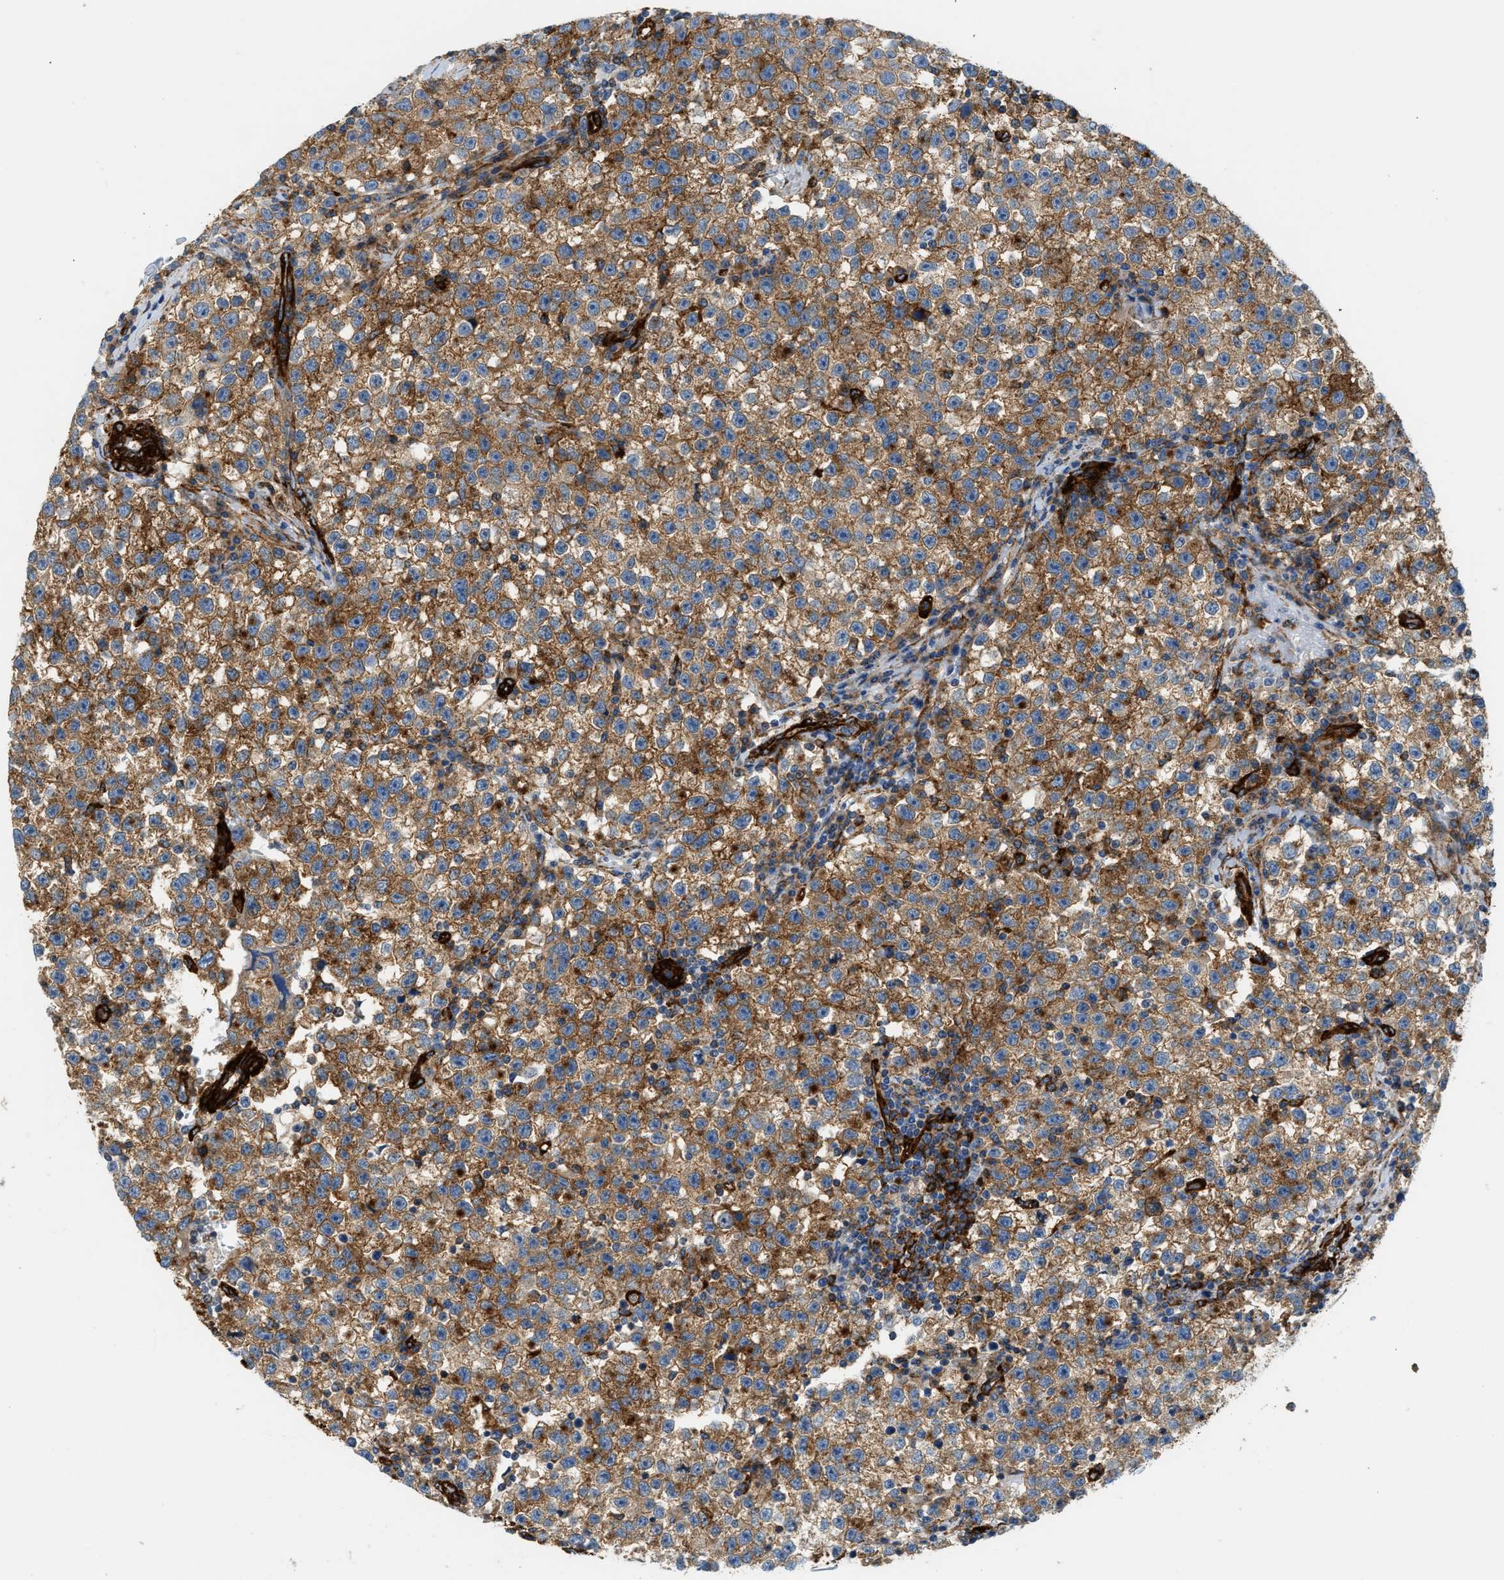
{"staining": {"intensity": "moderate", "quantity": ">75%", "location": "cytoplasmic/membranous"}, "tissue": "testis cancer", "cell_type": "Tumor cells", "image_type": "cancer", "snomed": [{"axis": "morphology", "description": "Seminoma, NOS"}, {"axis": "topography", "description": "Testis"}], "caption": "Testis cancer (seminoma) stained with a brown dye demonstrates moderate cytoplasmic/membranous positive positivity in approximately >75% of tumor cells.", "gene": "HIP1", "patient": {"sex": "male", "age": 22}}